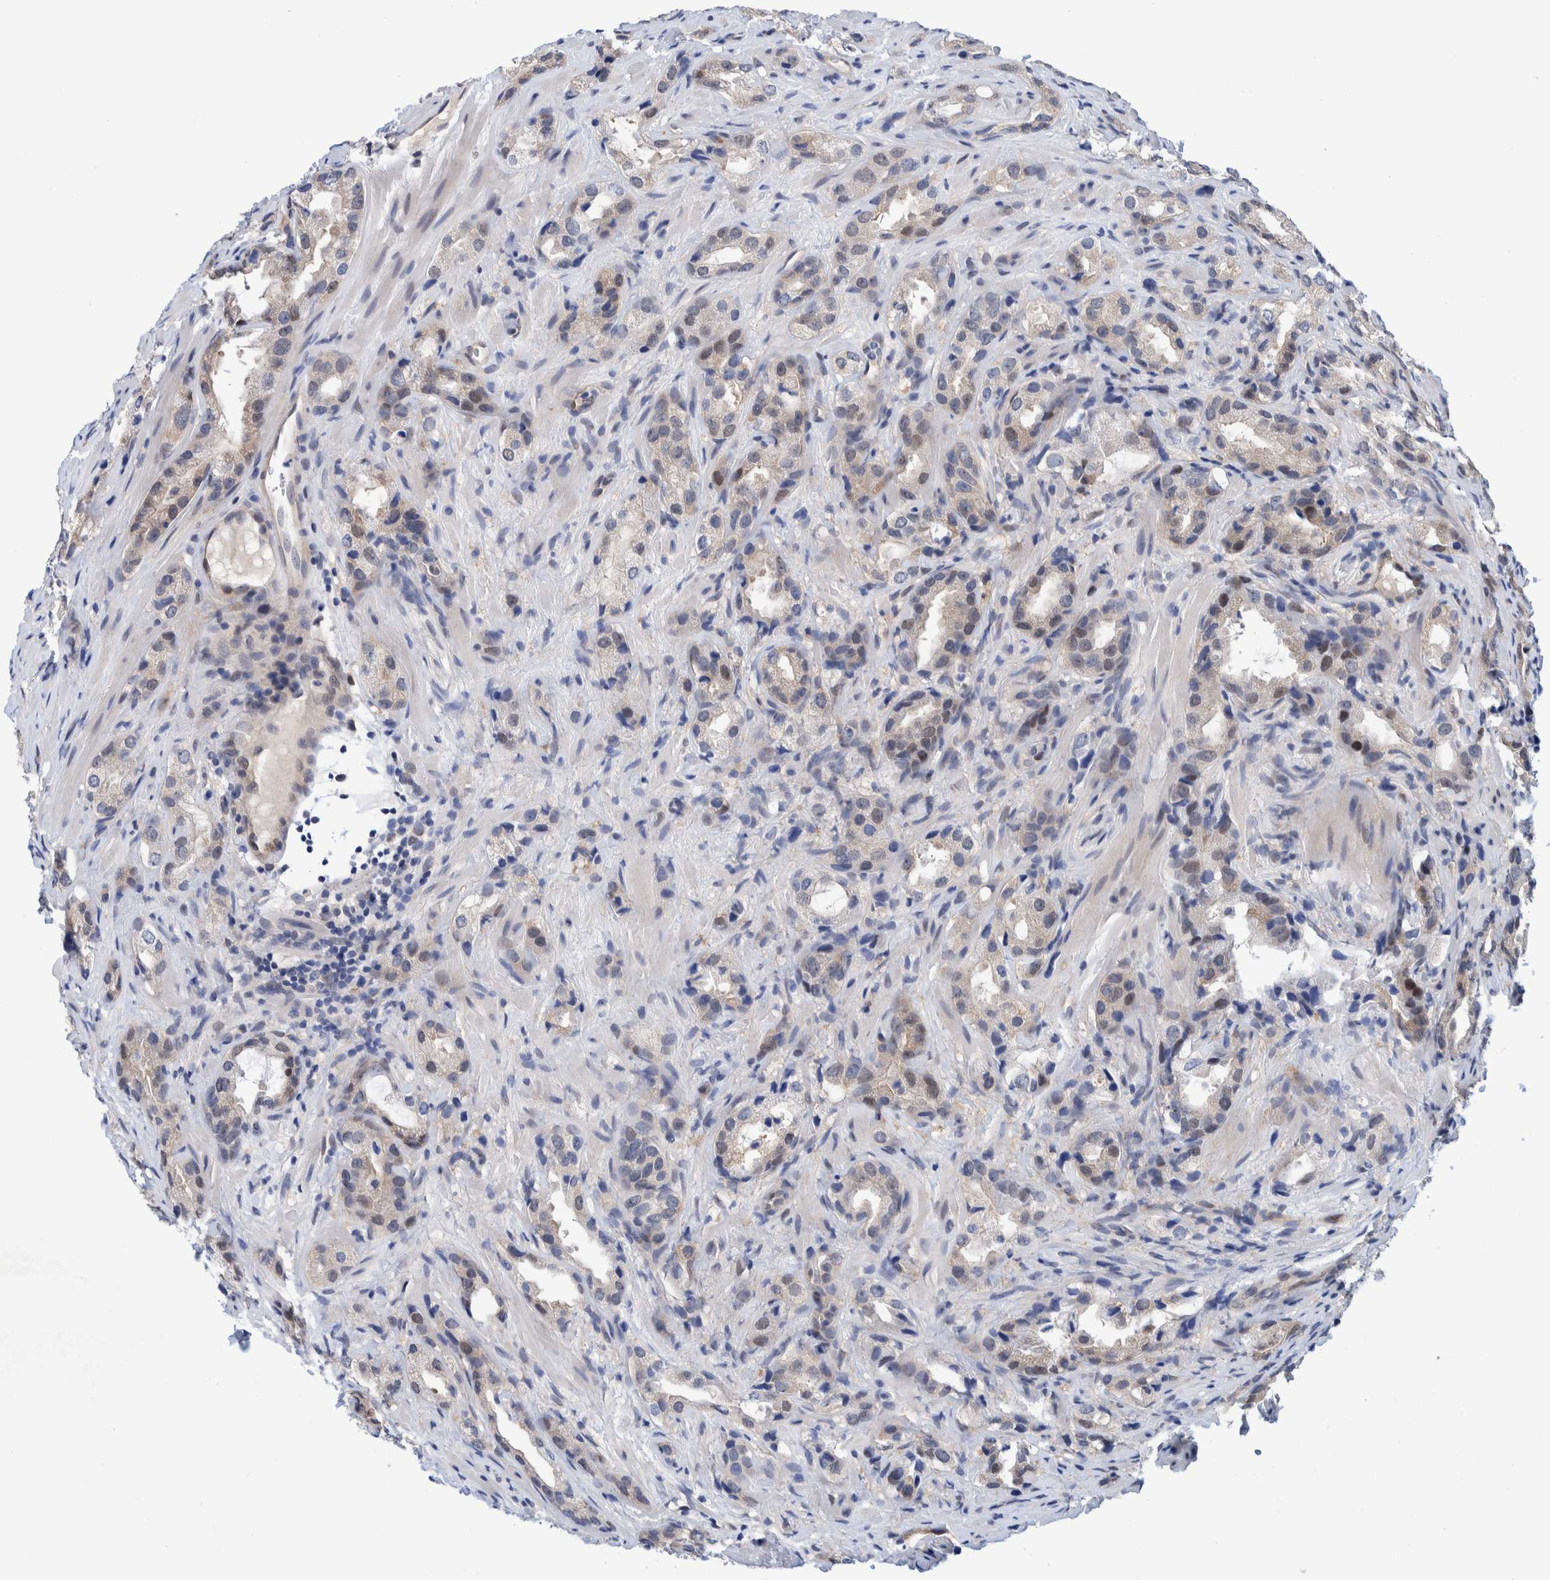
{"staining": {"intensity": "moderate", "quantity": "25%-75%", "location": "nuclear"}, "tissue": "prostate cancer", "cell_type": "Tumor cells", "image_type": "cancer", "snomed": [{"axis": "morphology", "description": "Adenocarcinoma, High grade"}, {"axis": "topography", "description": "Prostate"}], "caption": "Protein analysis of prostate cancer tissue exhibits moderate nuclear expression in about 25%-75% of tumor cells.", "gene": "PFAS", "patient": {"sex": "male", "age": 63}}